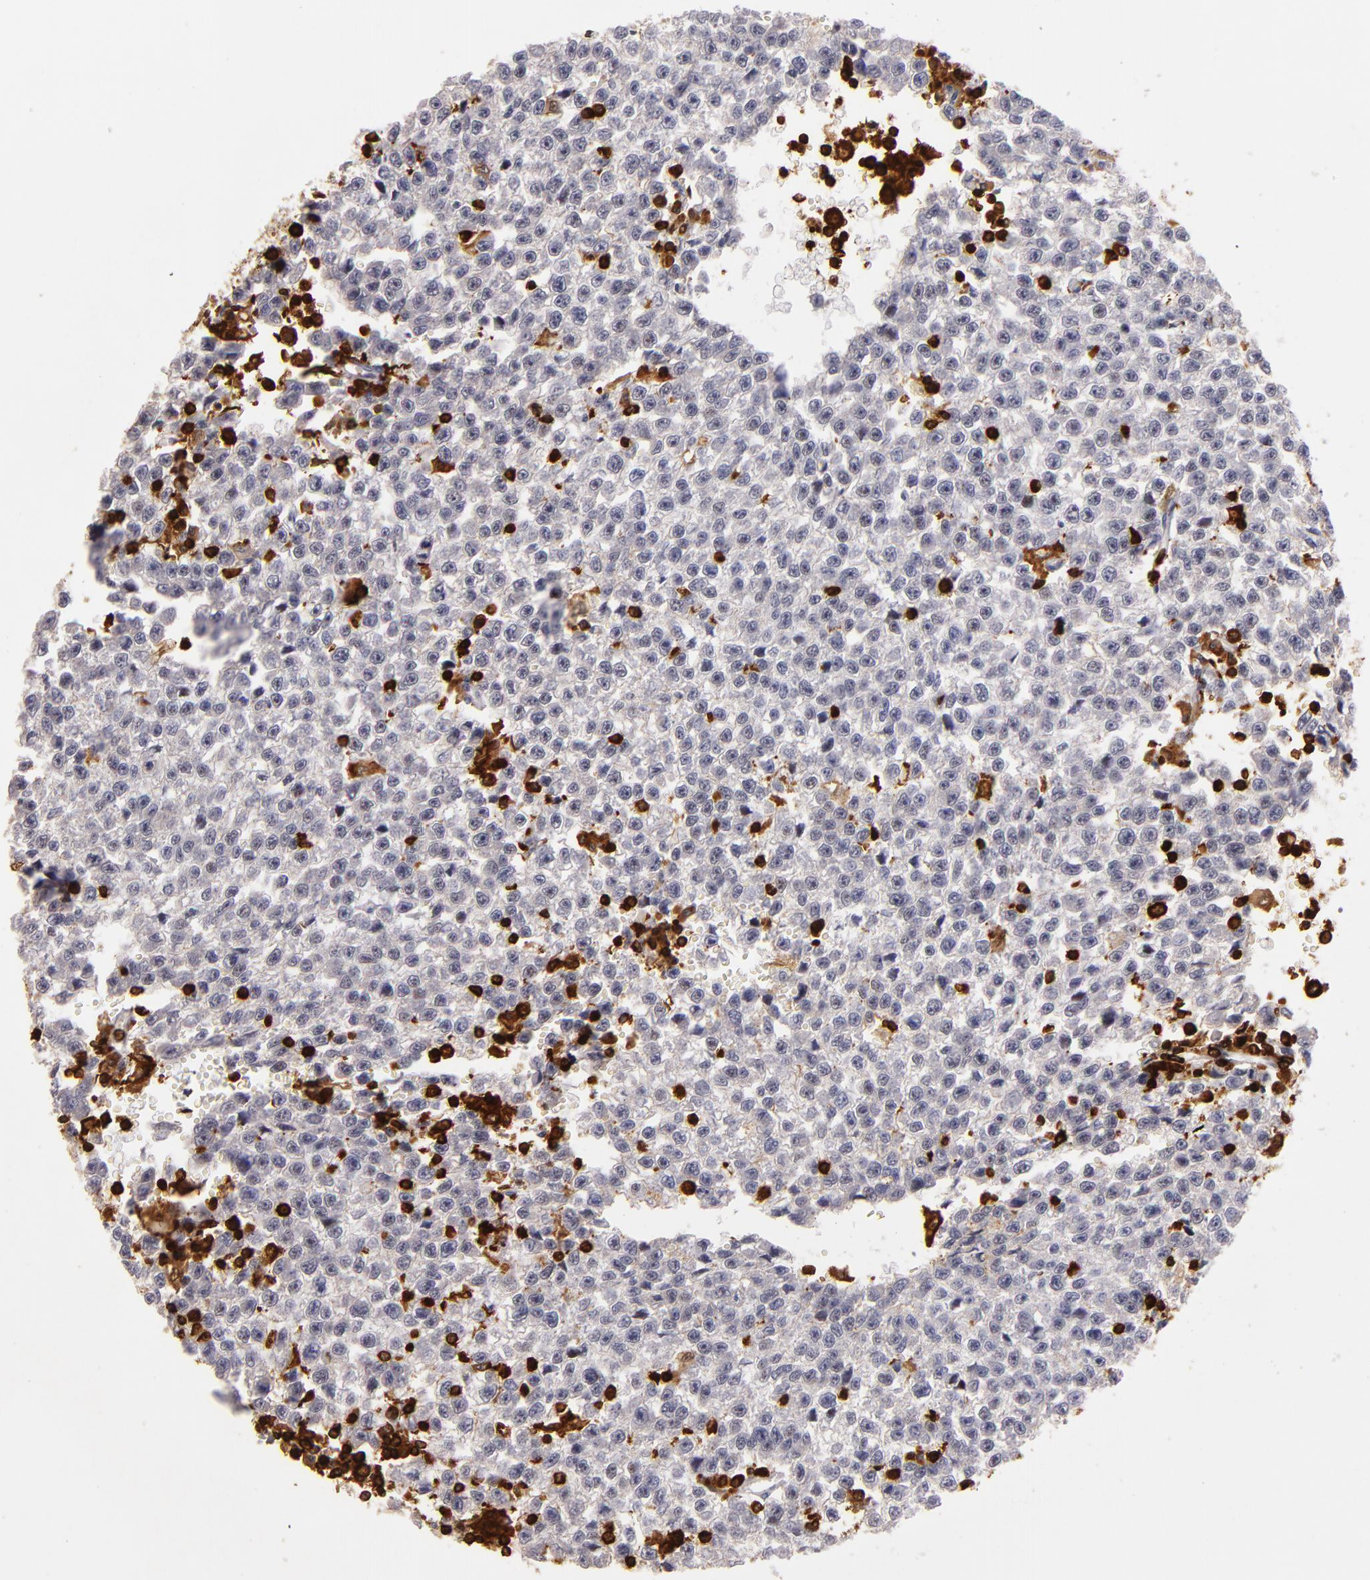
{"staining": {"intensity": "weak", "quantity": "25%-75%", "location": "cytoplasmic/membranous"}, "tissue": "testis cancer", "cell_type": "Tumor cells", "image_type": "cancer", "snomed": [{"axis": "morphology", "description": "Seminoma, NOS"}, {"axis": "topography", "description": "Testis"}], "caption": "Immunohistochemistry image of human seminoma (testis) stained for a protein (brown), which demonstrates low levels of weak cytoplasmic/membranous staining in about 25%-75% of tumor cells.", "gene": "WAS", "patient": {"sex": "male", "age": 35}}